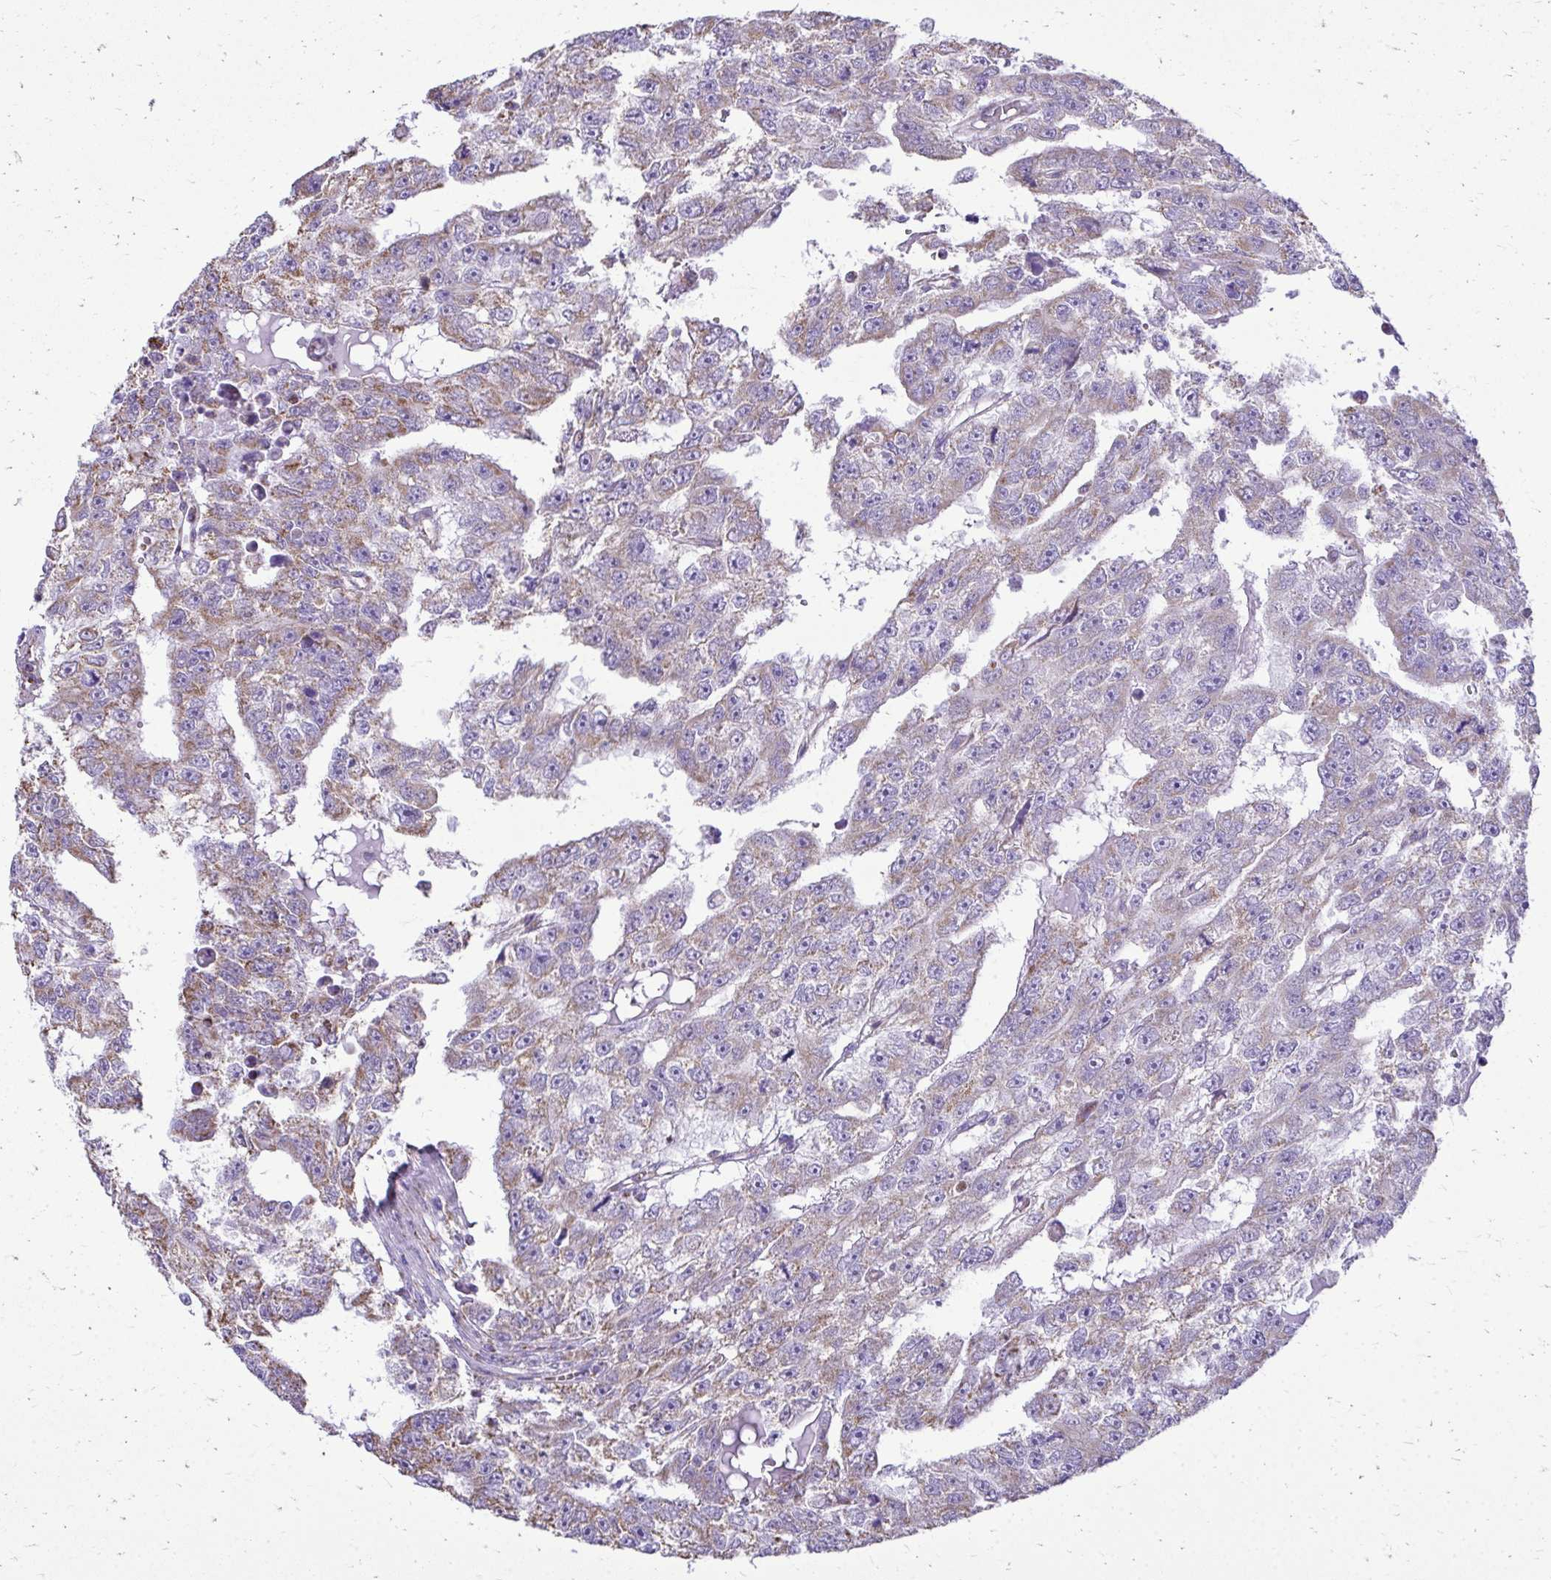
{"staining": {"intensity": "weak", "quantity": "25%-75%", "location": "cytoplasmic/membranous"}, "tissue": "testis cancer", "cell_type": "Tumor cells", "image_type": "cancer", "snomed": [{"axis": "morphology", "description": "Carcinoma, Embryonal, NOS"}, {"axis": "topography", "description": "Testis"}], "caption": "Human testis cancer (embryonal carcinoma) stained with a brown dye demonstrates weak cytoplasmic/membranous positive expression in about 25%-75% of tumor cells.", "gene": "MPZL2", "patient": {"sex": "male", "age": 20}}